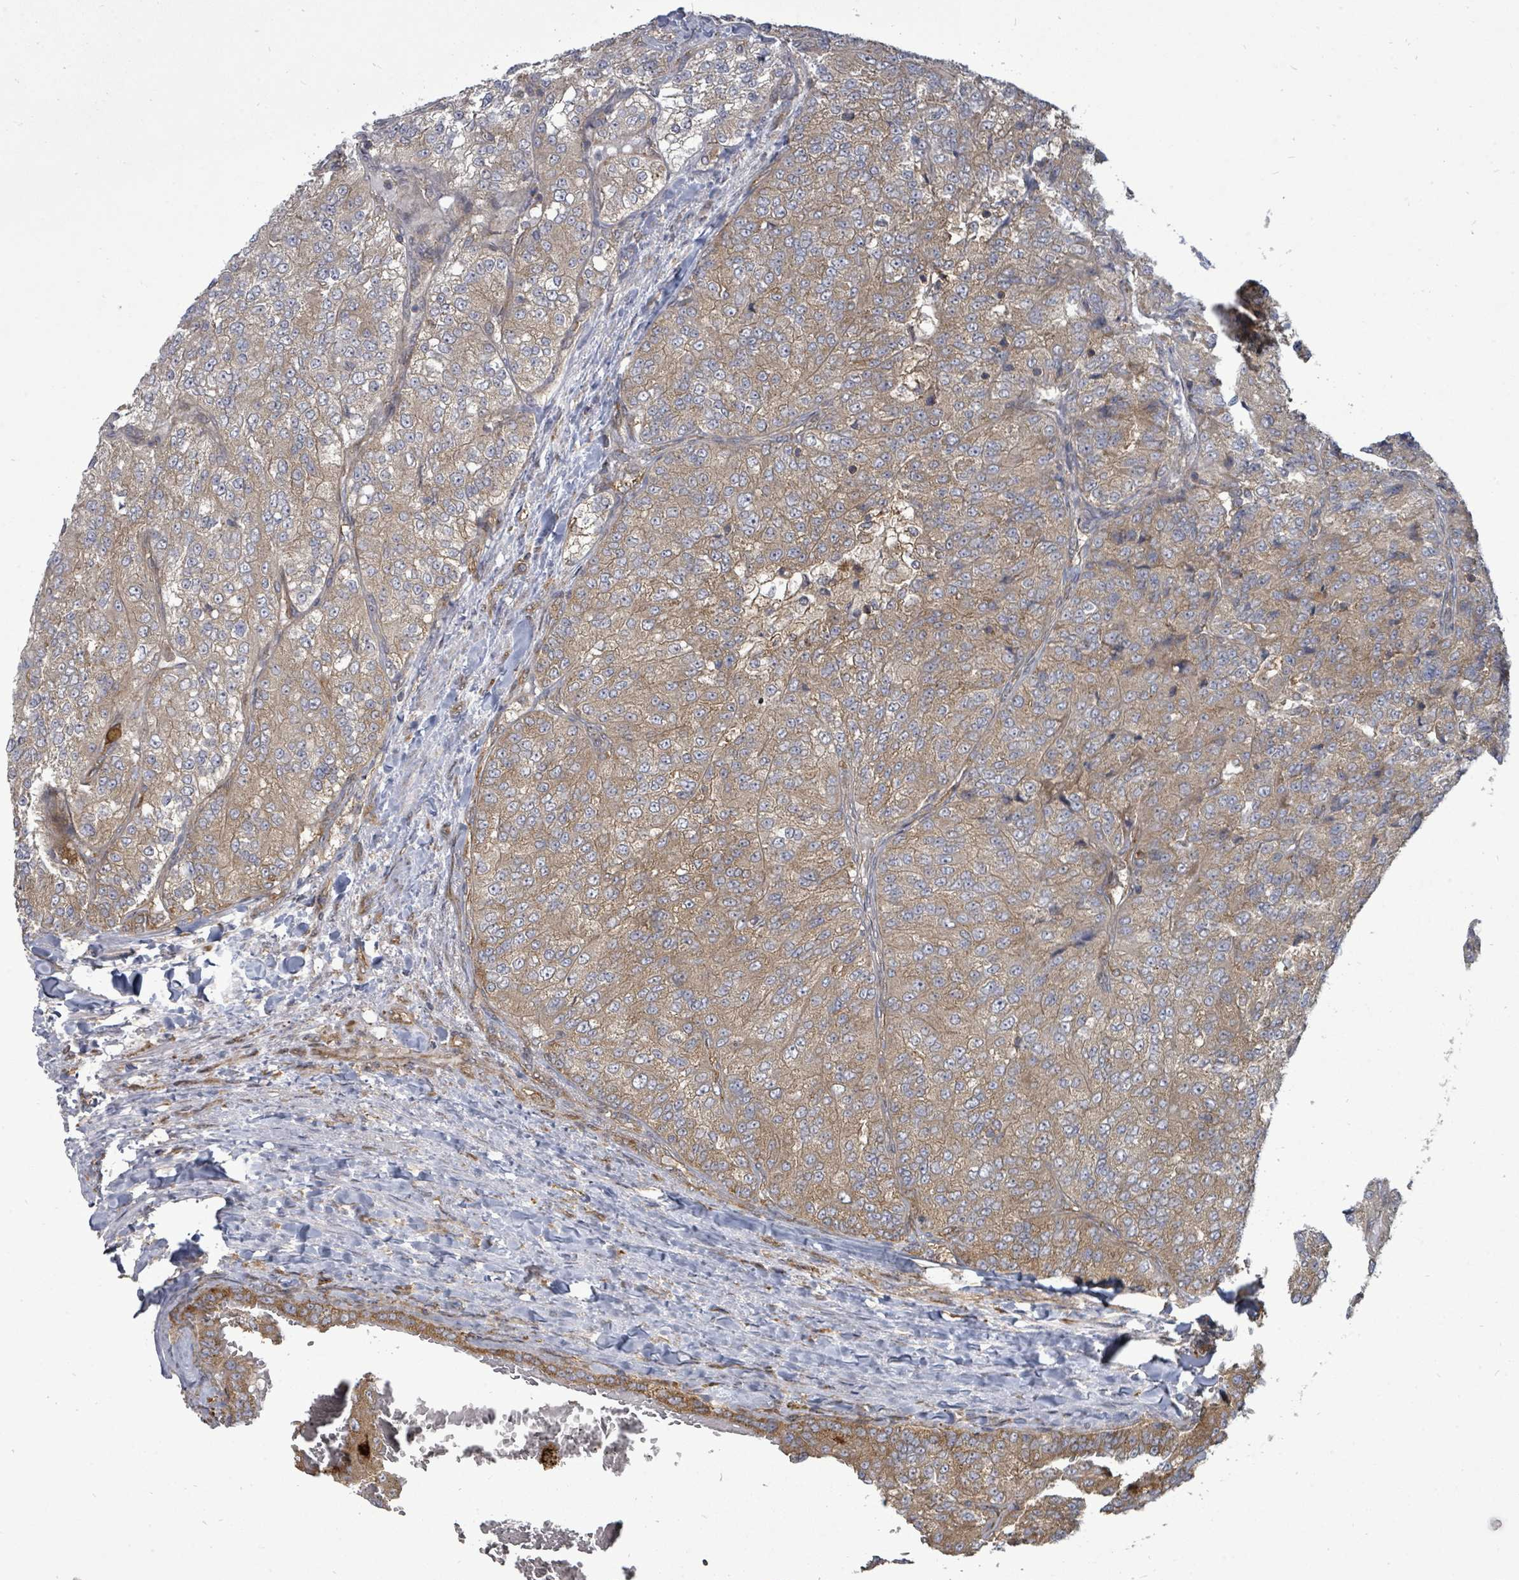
{"staining": {"intensity": "weak", "quantity": "25%-75%", "location": "cytoplasmic/membranous"}, "tissue": "renal cancer", "cell_type": "Tumor cells", "image_type": "cancer", "snomed": [{"axis": "morphology", "description": "Adenocarcinoma, NOS"}, {"axis": "topography", "description": "Kidney"}], "caption": "A micrograph showing weak cytoplasmic/membranous staining in about 25%-75% of tumor cells in renal adenocarcinoma, as visualized by brown immunohistochemical staining.", "gene": "EIF3C", "patient": {"sex": "female", "age": 63}}